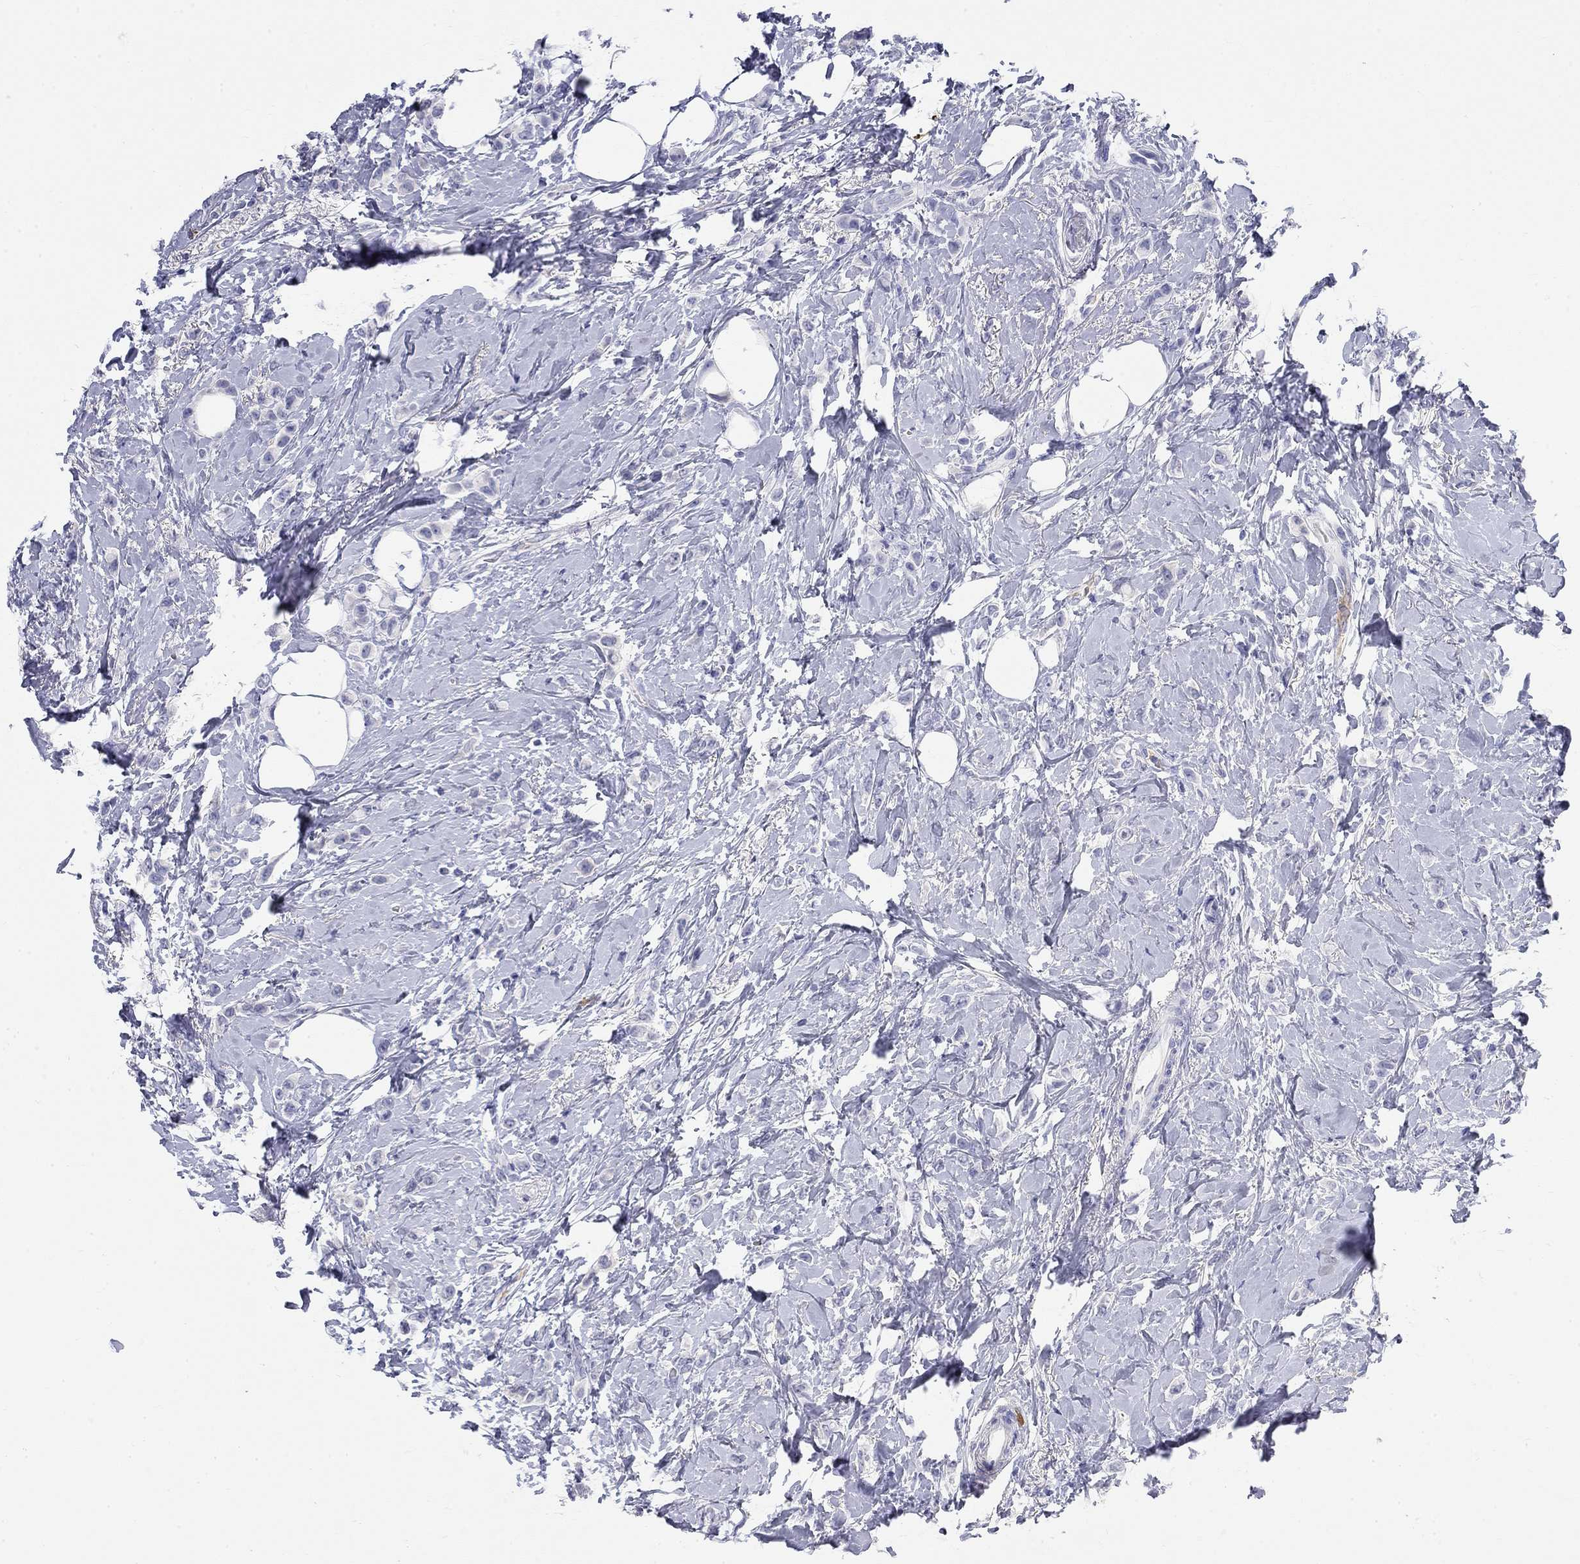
{"staining": {"intensity": "negative", "quantity": "none", "location": "none"}, "tissue": "breast cancer", "cell_type": "Tumor cells", "image_type": "cancer", "snomed": [{"axis": "morphology", "description": "Lobular carcinoma"}, {"axis": "topography", "description": "Breast"}], "caption": "Human lobular carcinoma (breast) stained for a protein using immunohistochemistry (IHC) displays no expression in tumor cells.", "gene": "PHOX2B", "patient": {"sex": "female", "age": 66}}